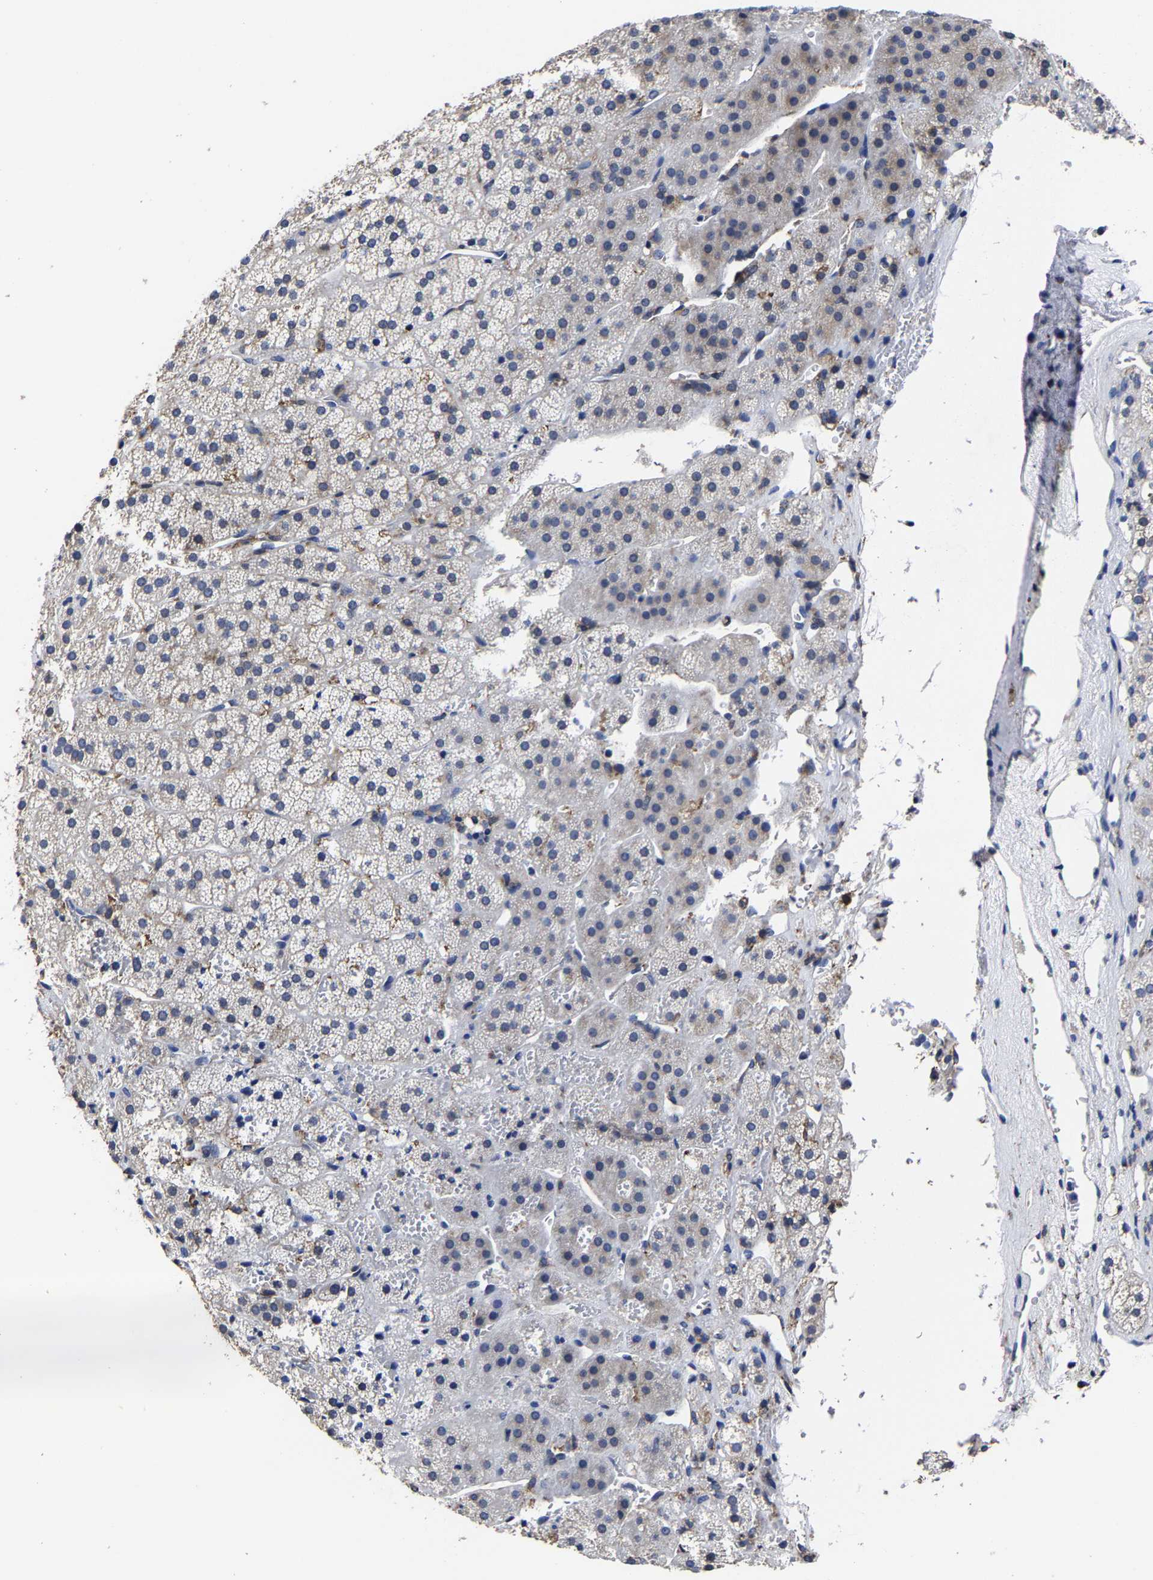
{"staining": {"intensity": "weak", "quantity": "<25%", "location": "cytoplasmic/membranous"}, "tissue": "adrenal gland", "cell_type": "Glandular cells", "image_type": "normal", "snomed": [{"axis": "morphology", "description": "Normal tissue, NOS"}, {"axis": "topography", "description": "Adrenal gland"}], "caption": "Photomicrograph shows no significant protein positivity in glandular cells of unremarkable adrenal gland. (DAB immunohistochemistry (IHC) visualized using brightfield microscopy, high magnification).", "gene": "AASS", "patient": {"sex": "female", "age": 44}}